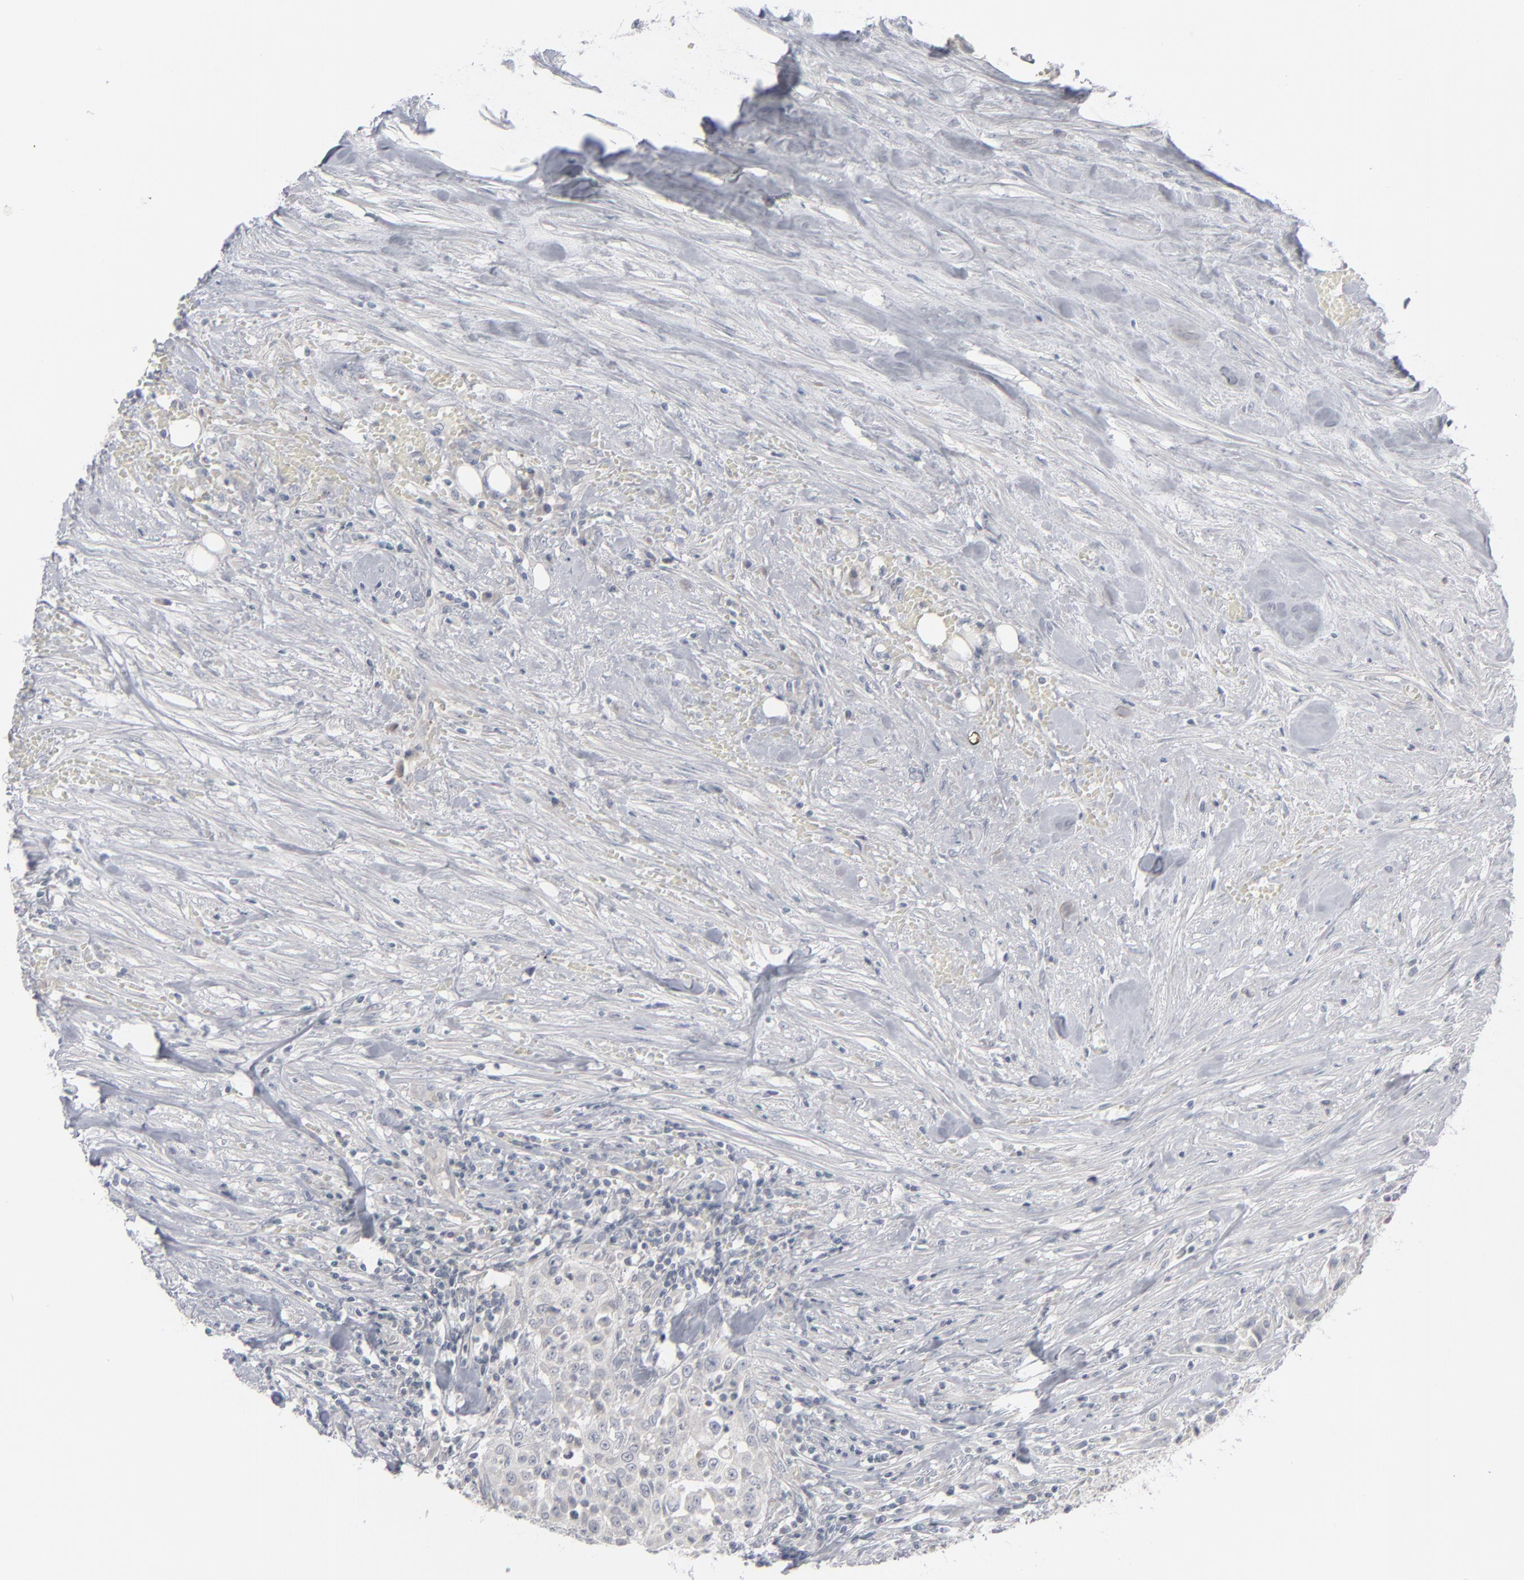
{"staining": {"intensity": "negative", "quantity": "none", "location": "none"}, "tissue": "urothelial cancer", "cell_type": "Tumor cells", "image_type": "cancer", "snomed": [{"axis": "morphology", "description": "Urothelial carcinoma, High grade"}, {"axis": "topography", "description": "Urinary bladder"}], "caption": "There is no significant expression in tumor cells of high-grade urothelial carcinoma. (DAB IHC with hematoxylin counter stain).", "gene": "POF1B", "patient": {"sex": "male", "age": 74}}